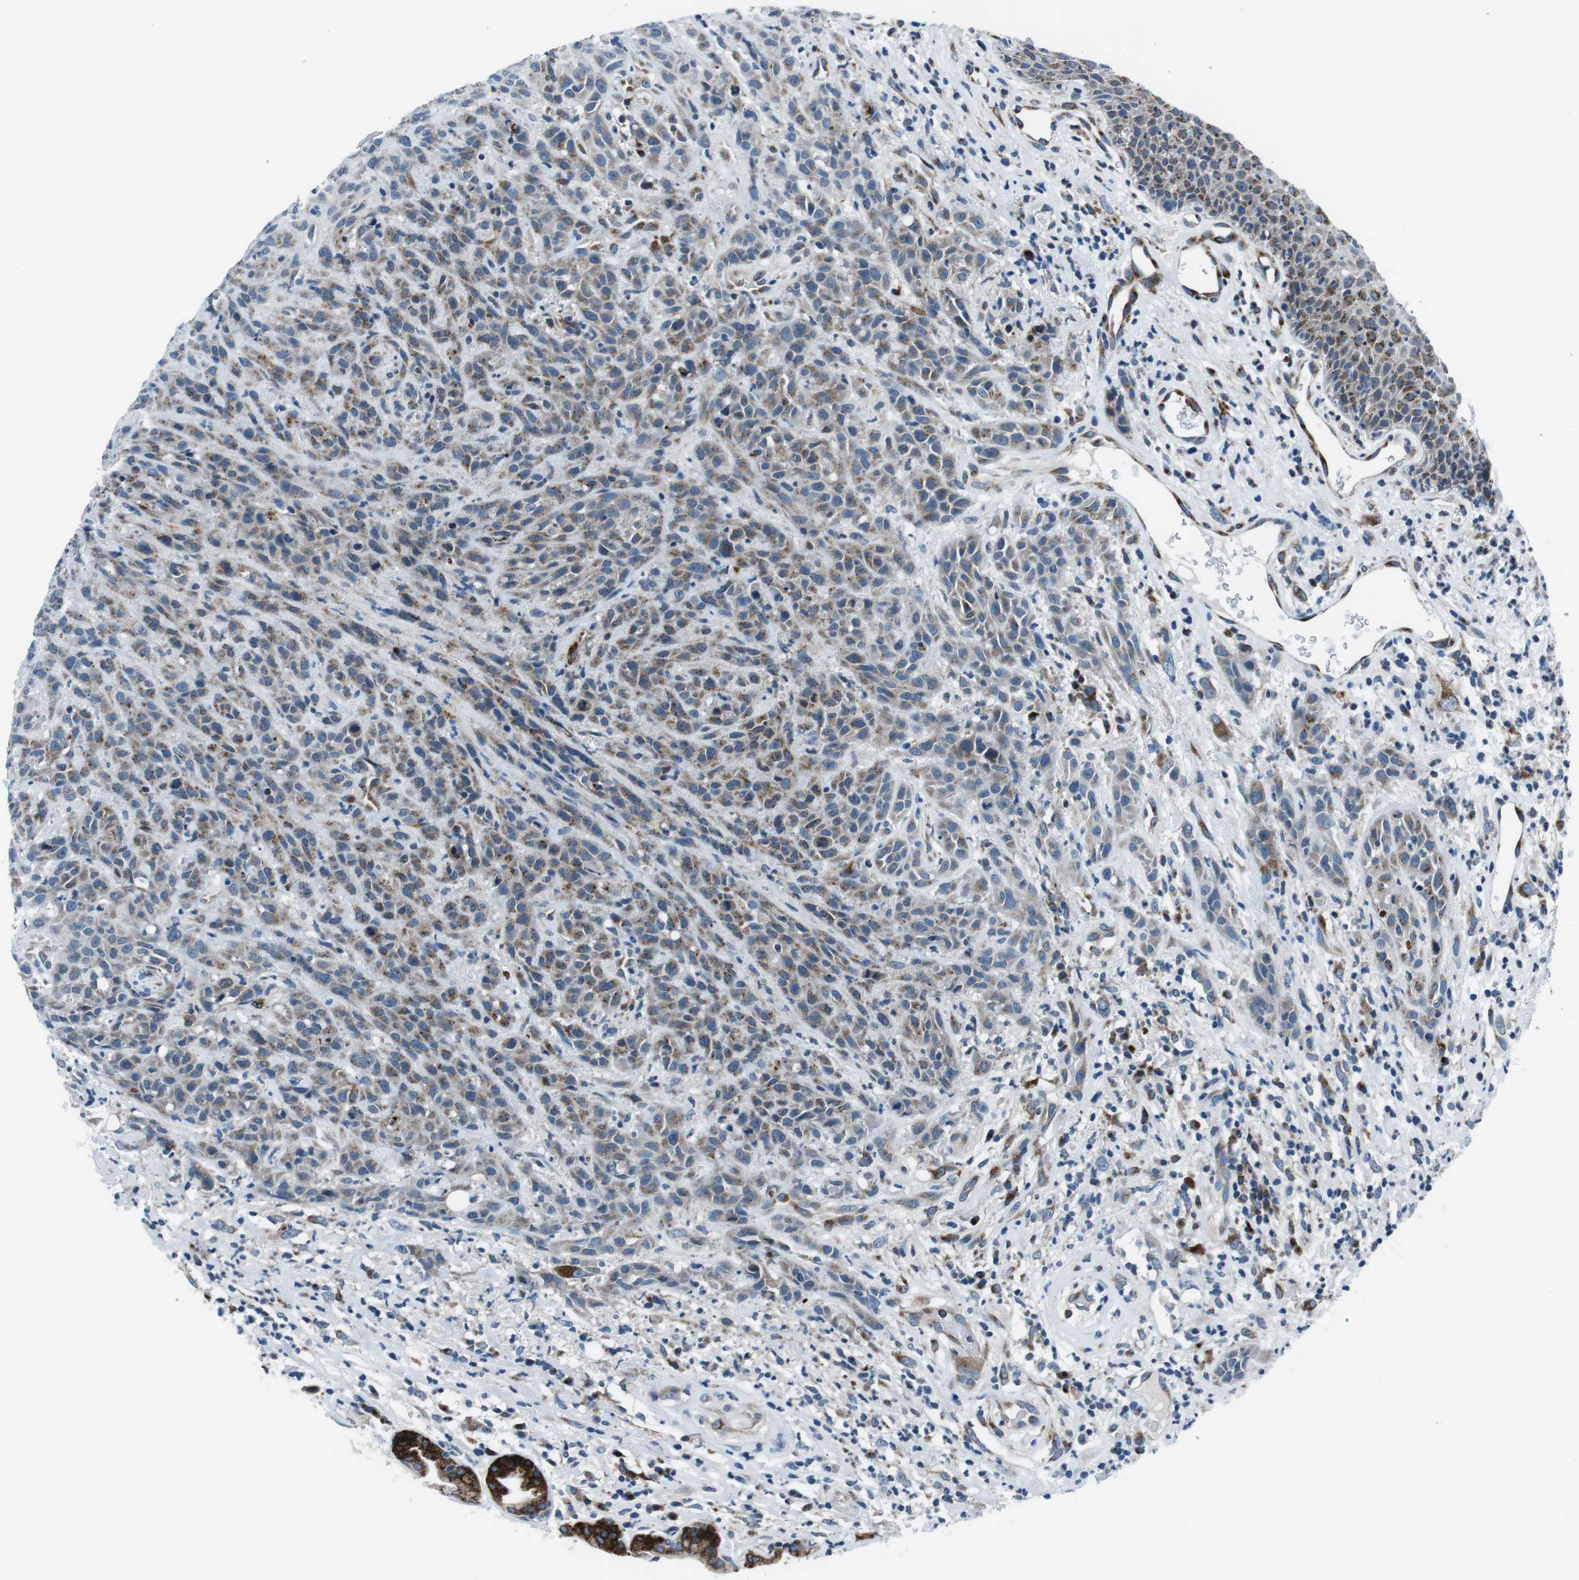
{"staining": {"intensity": "moderate", "quantity": ">75%", "location": "cytoplasmic/membranous"}, "tissue": "head and neck cancer", "cell_type": "Tumor cells", "image_type": "cancer", "snomed": [{"axis": "morphology", "description": "Normal tissue, NOS"}, {"axis": "morphology", "description": "Squamous cell carcinoma, NOS"}, {"axis": "topography", "description": "Cartilage tissue"}, {"axis": "topography", "description": "Head-Neck"}], "caption": "Approximately >75% of tumor cells in human head and neck cancer exhibit moderate cytoplasmic/membranous protein staining as visualized by brown immunohistochemical staining.", "gene": "NUCB2", "patient": {"sex": "male", "age": 62}}